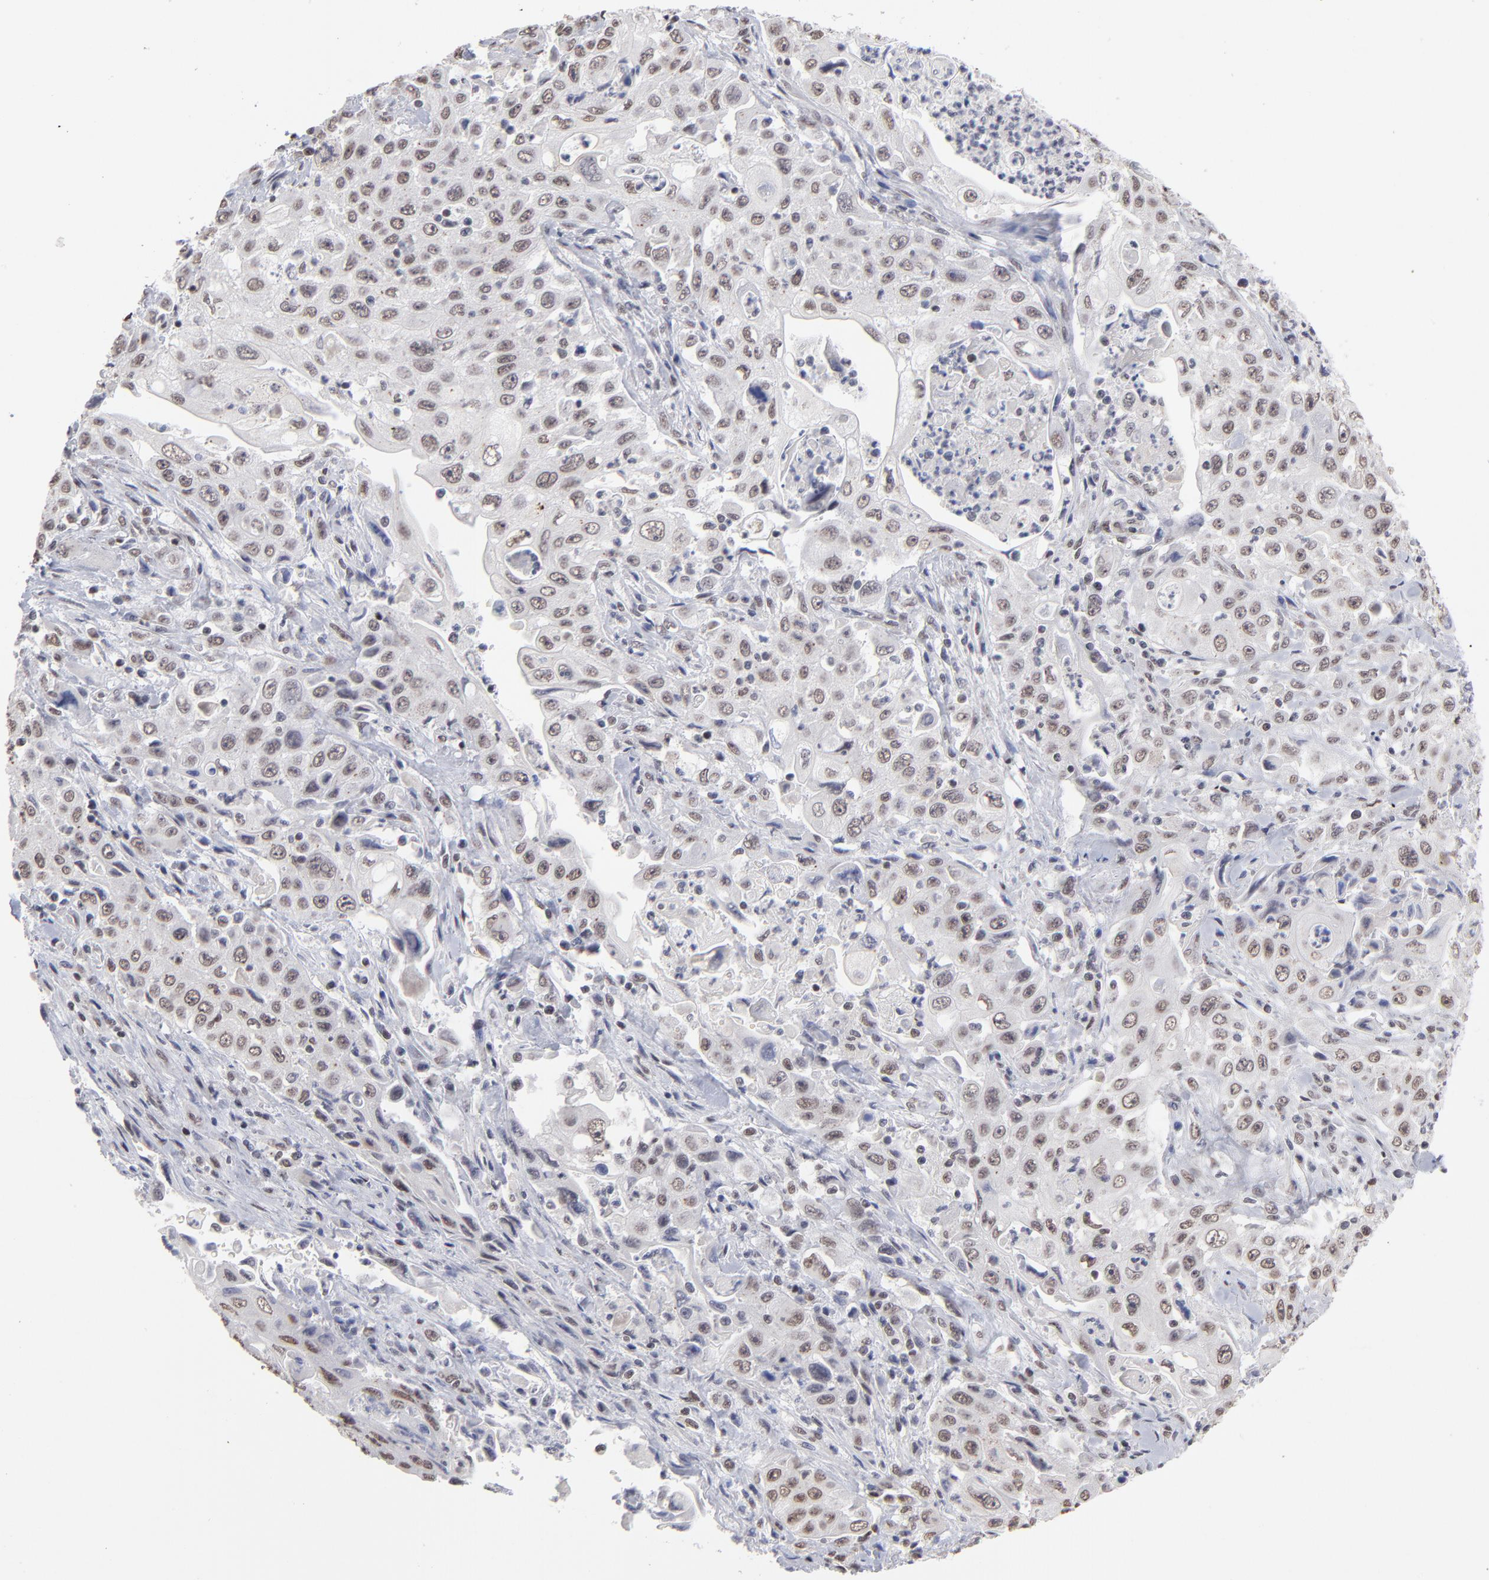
{"staining": {"intensity": "weak", "quantity": "<25%", "location": "nuclear"}, "tissue": "pancreatic cancer", "cell_type": "Tumor cells", "image_type": "cancer", "snomed": [{"axis": "morphology", "description": "Adenocarcinoma, NOS"}, {"axis": "topography", "description": "Pancreas"}], "caption": "The immunohistochemistry photomicrograph has no significant positivity in tumor cells of pancreatic cancer tissue.", "gene": "ZNF3", "patient": {"sex": "male", "age": 70}}